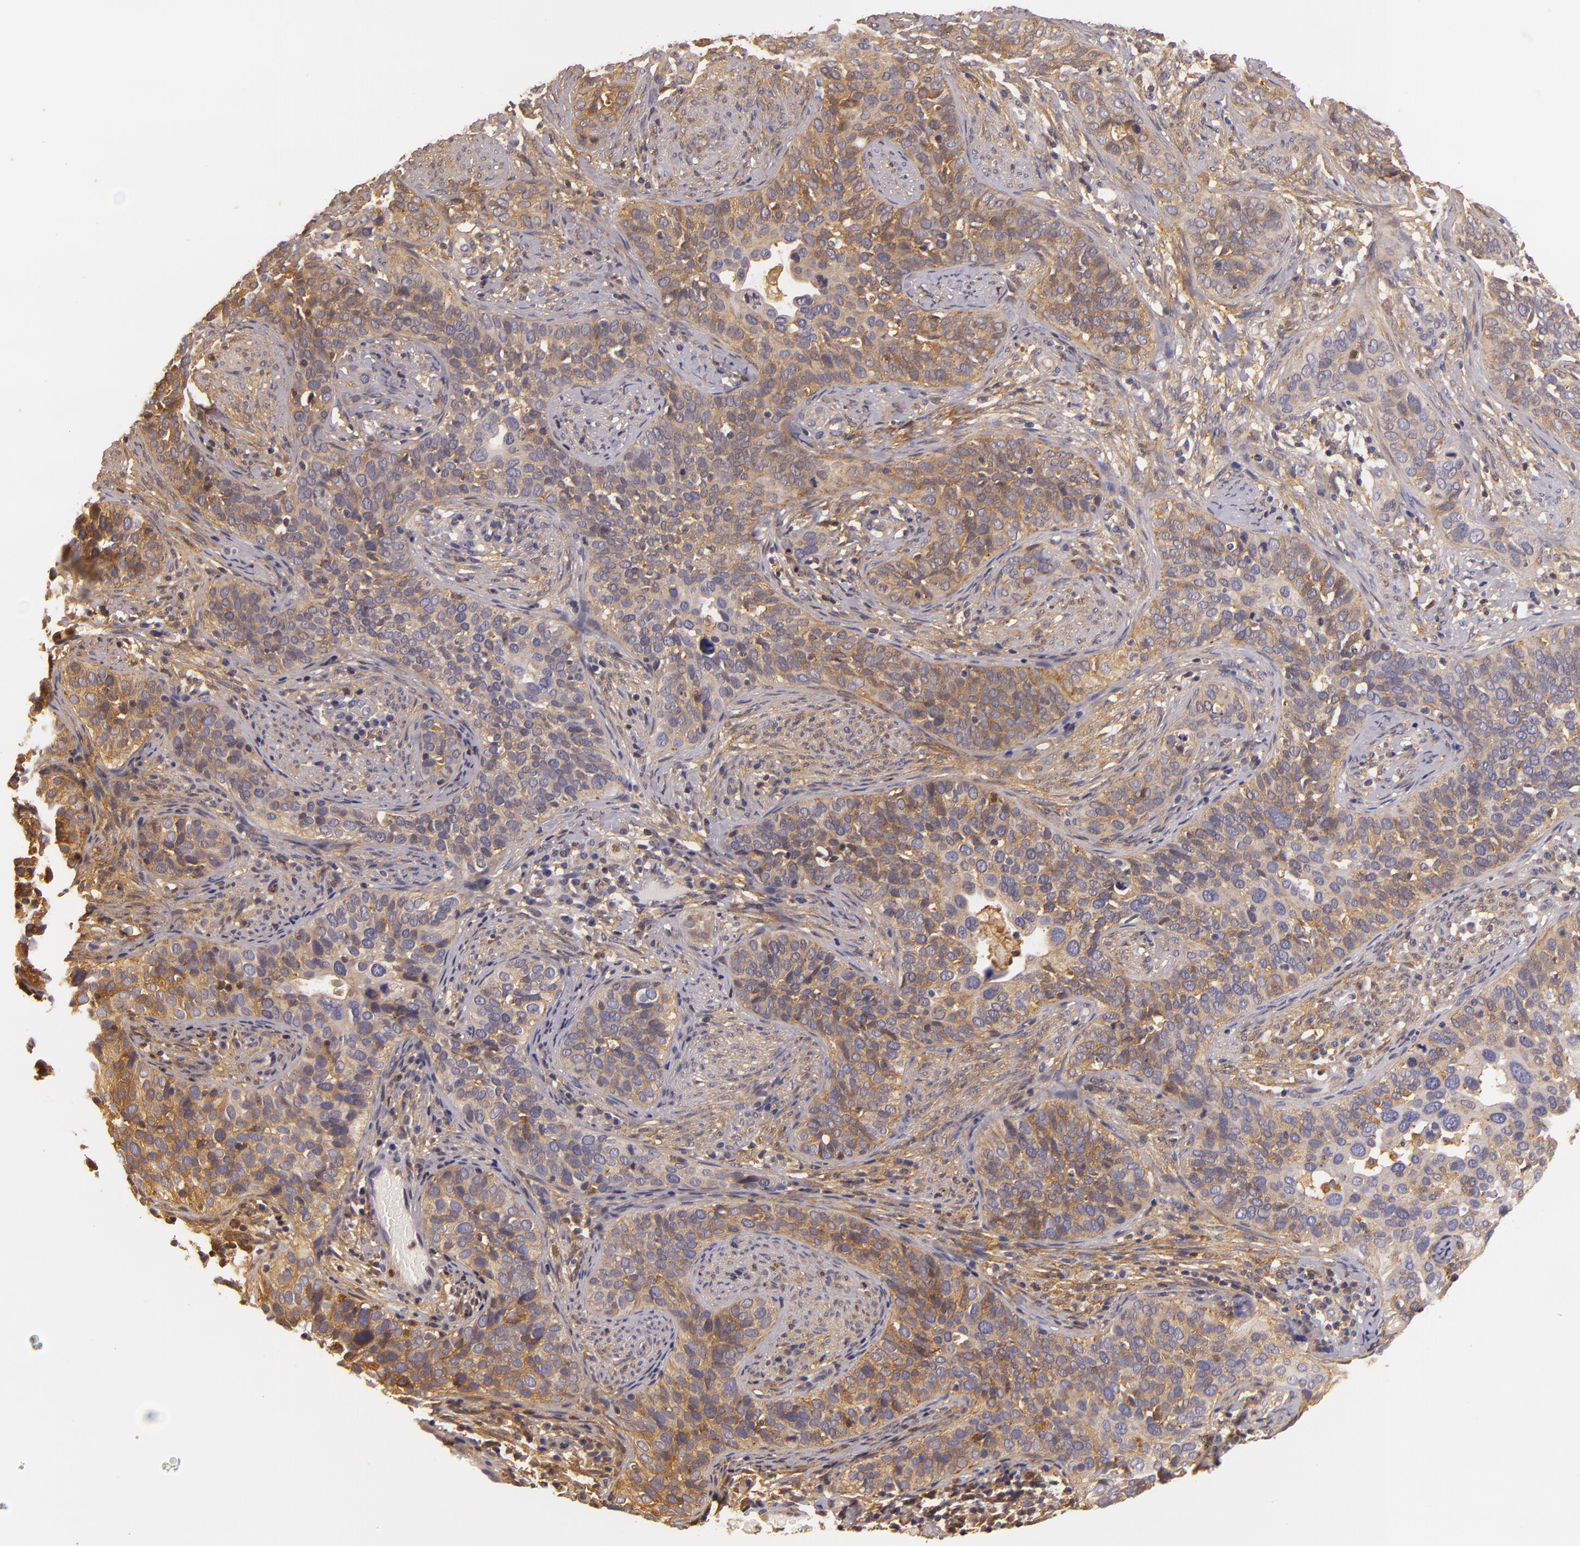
{"staining": {"intensity": "moderate", "quantity": ">75%", "location": "cytoplasmic/membranous"}, "tissue": "cervical cancer", "cell_type": "Tumor cells", "image_type": "cancer", "snomed": [{"axis": "morphology", "description": "Squamous cell carcinoma, NOS"}, {"axis": "topography", "description": "Cervix"}], "caption": "Brown immunohistochemical staining in human cervical squamous cell carcinoma exhibits moderate cytoplasmic/membranous expression in approximately >75% of tumor cells. Ihc stains the protein of interest in brown and the nuclei are stained blue.", "gene": "TOM1", "patient": {"sex": "female", "age": 31}}